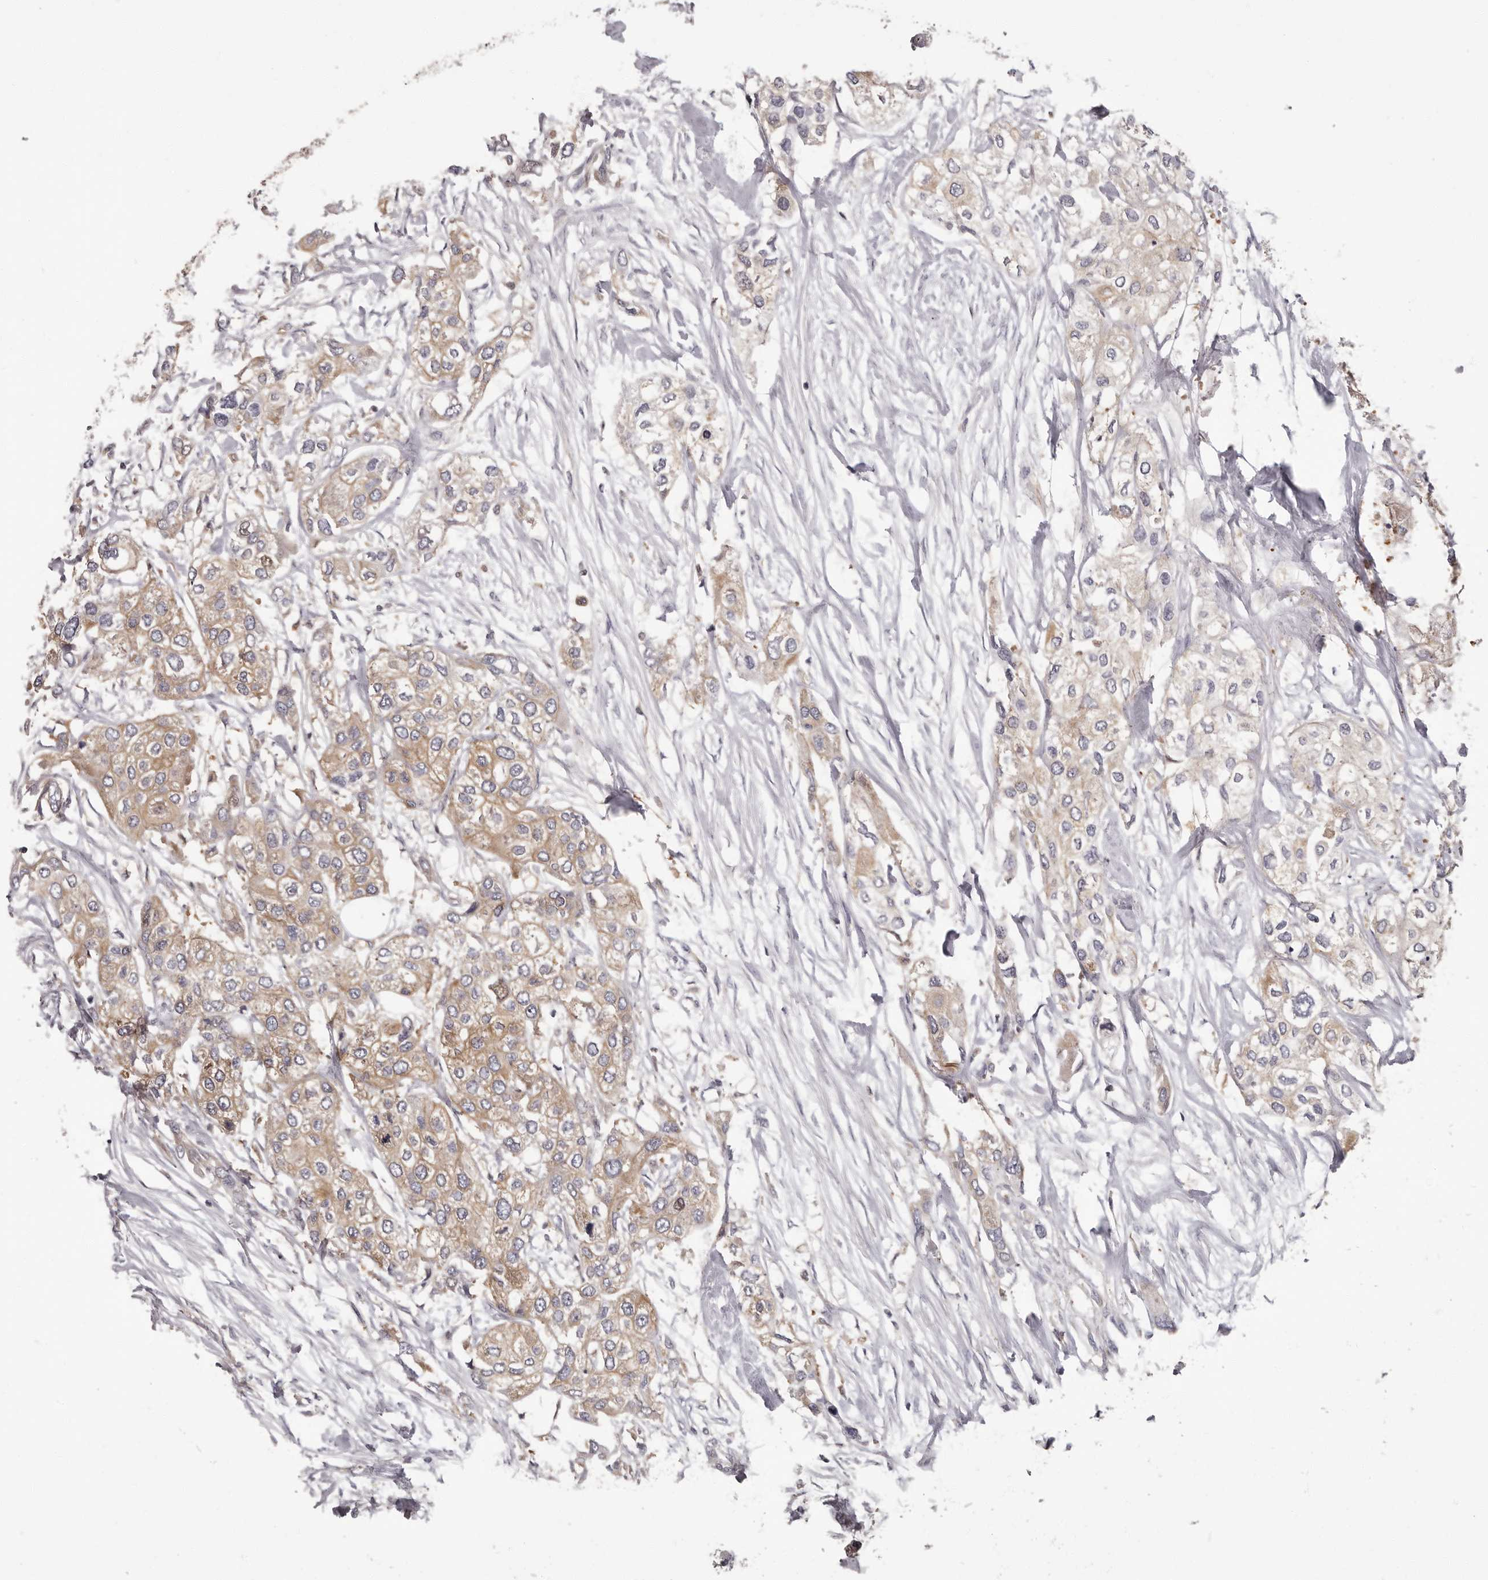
{"staining": {"intensity": "weak", "quantity": ">75%", "location": "cytoplasmic/membranous"}, "tissue": "urothelial cancer", "cell_type": "Tumor cells", "image_type": "cancer", "snomed": [{"axis": "morphology", "description": "Urothelial carcinoma, High grade"}, {"axis": "topography", "description": "Urinary bladder"}], "caption": "A high-resolution micrograph shows immunohistochemistry (IHC) staining of high-grade urothelial carcinoma, which displays weak cytoplasmic/membranous staining in about >75% of tumor cells. Immunohistochemistry stains the protein of interest in brown and the nuclei are stained blue.", "gene": "APEH", "patient": {"sex": "male", "age": 64}}